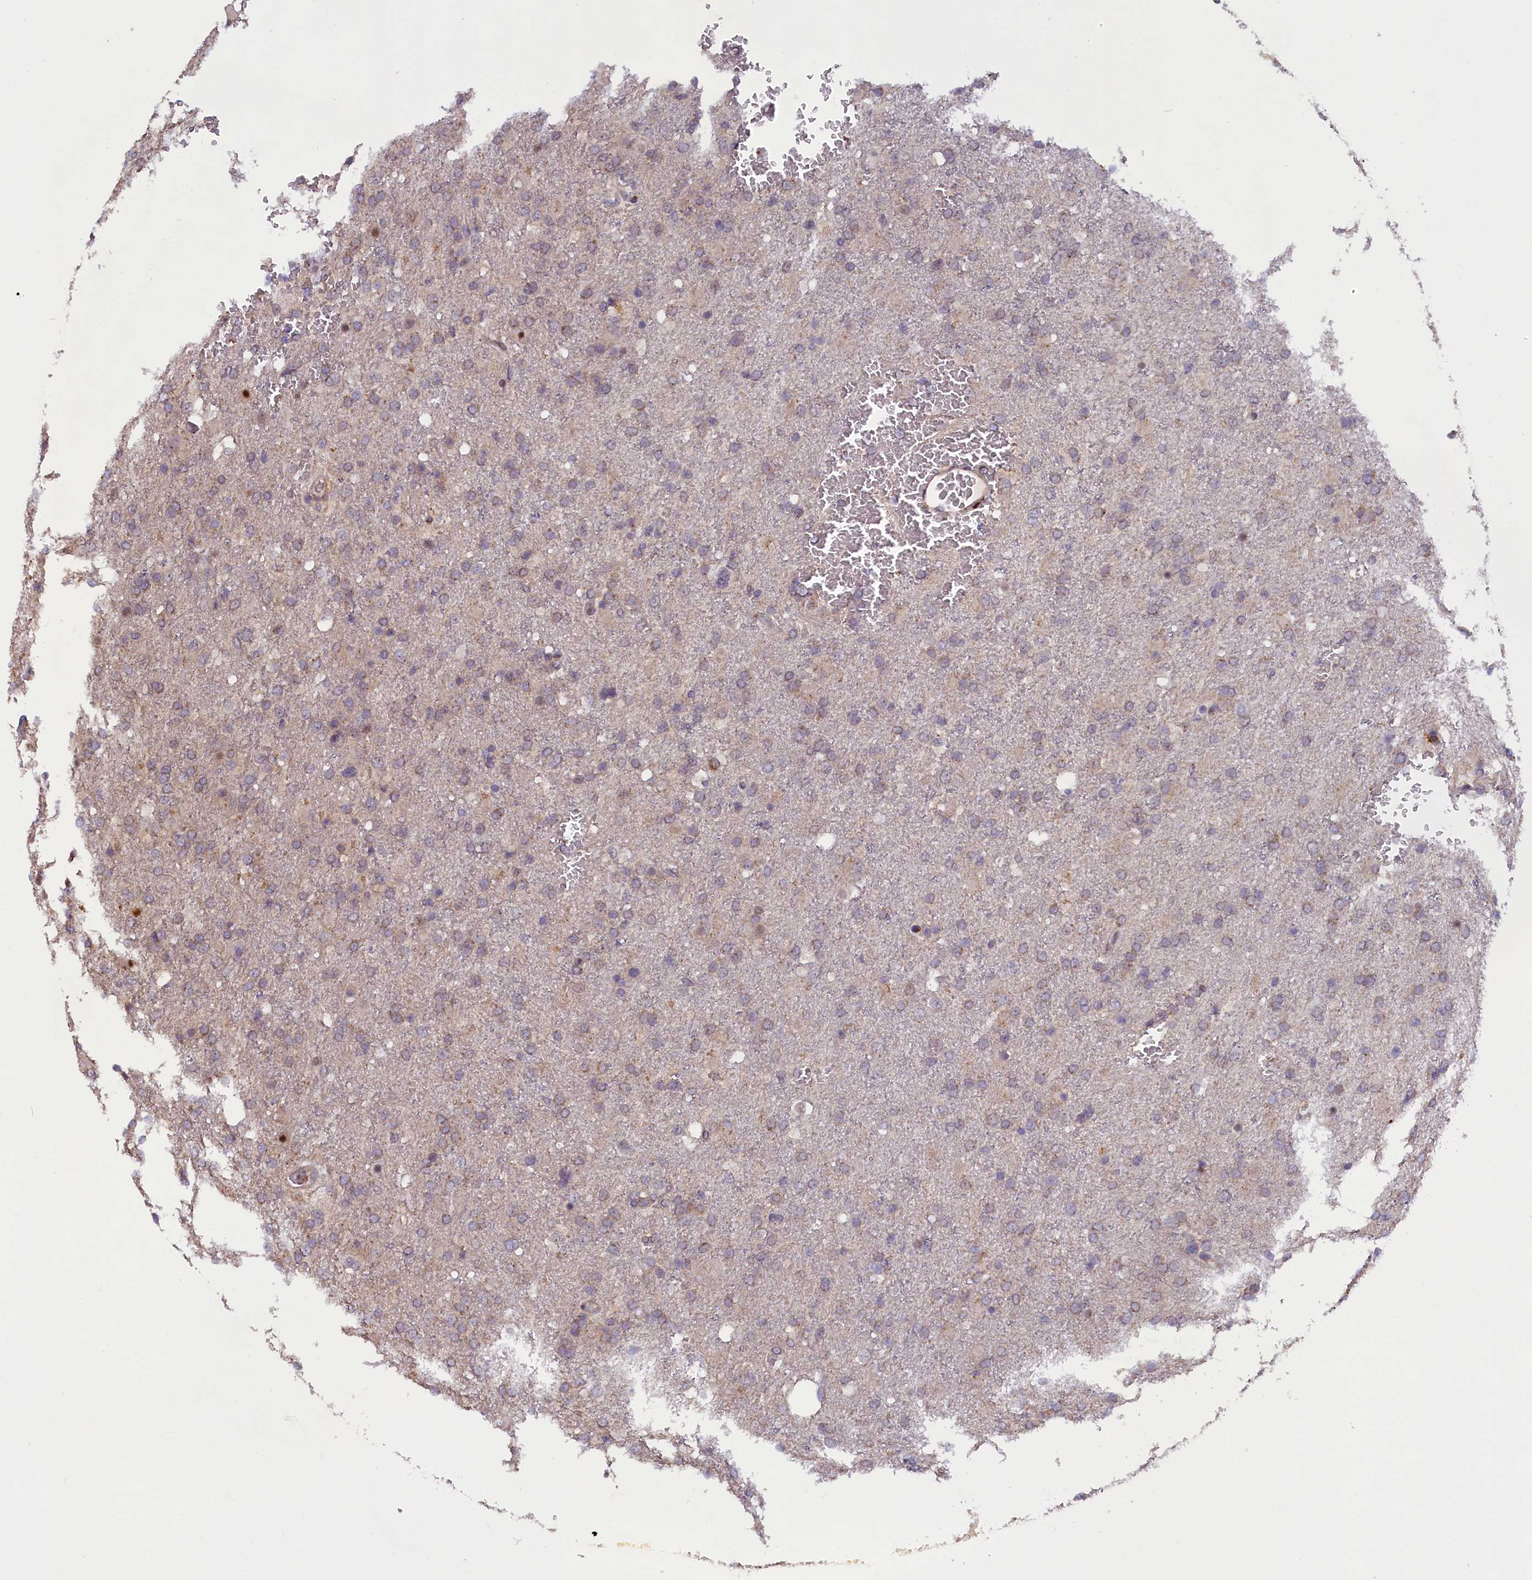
{"staining": {"intensity": "negative", "quantity": "none", "location": "none"}, "tissue": "glioma", "cell_type": "Tumor cells", "image_type": "cancer", "snomed": [{"axis": "morphology", "description": "Glioma, malignant, High grade"}, {"axis": "topography", "description": "Brain"}], "caption": "This histopathology image is of malignant glioma (high-grade) stained with immunohistochemistry (IHC) to label a protein in brown with the nuclei are counter-stained blue. There is no staining in tumor cells.", "gene": "CCDC9B", "patient": {"sex": "female", "age": 74}}